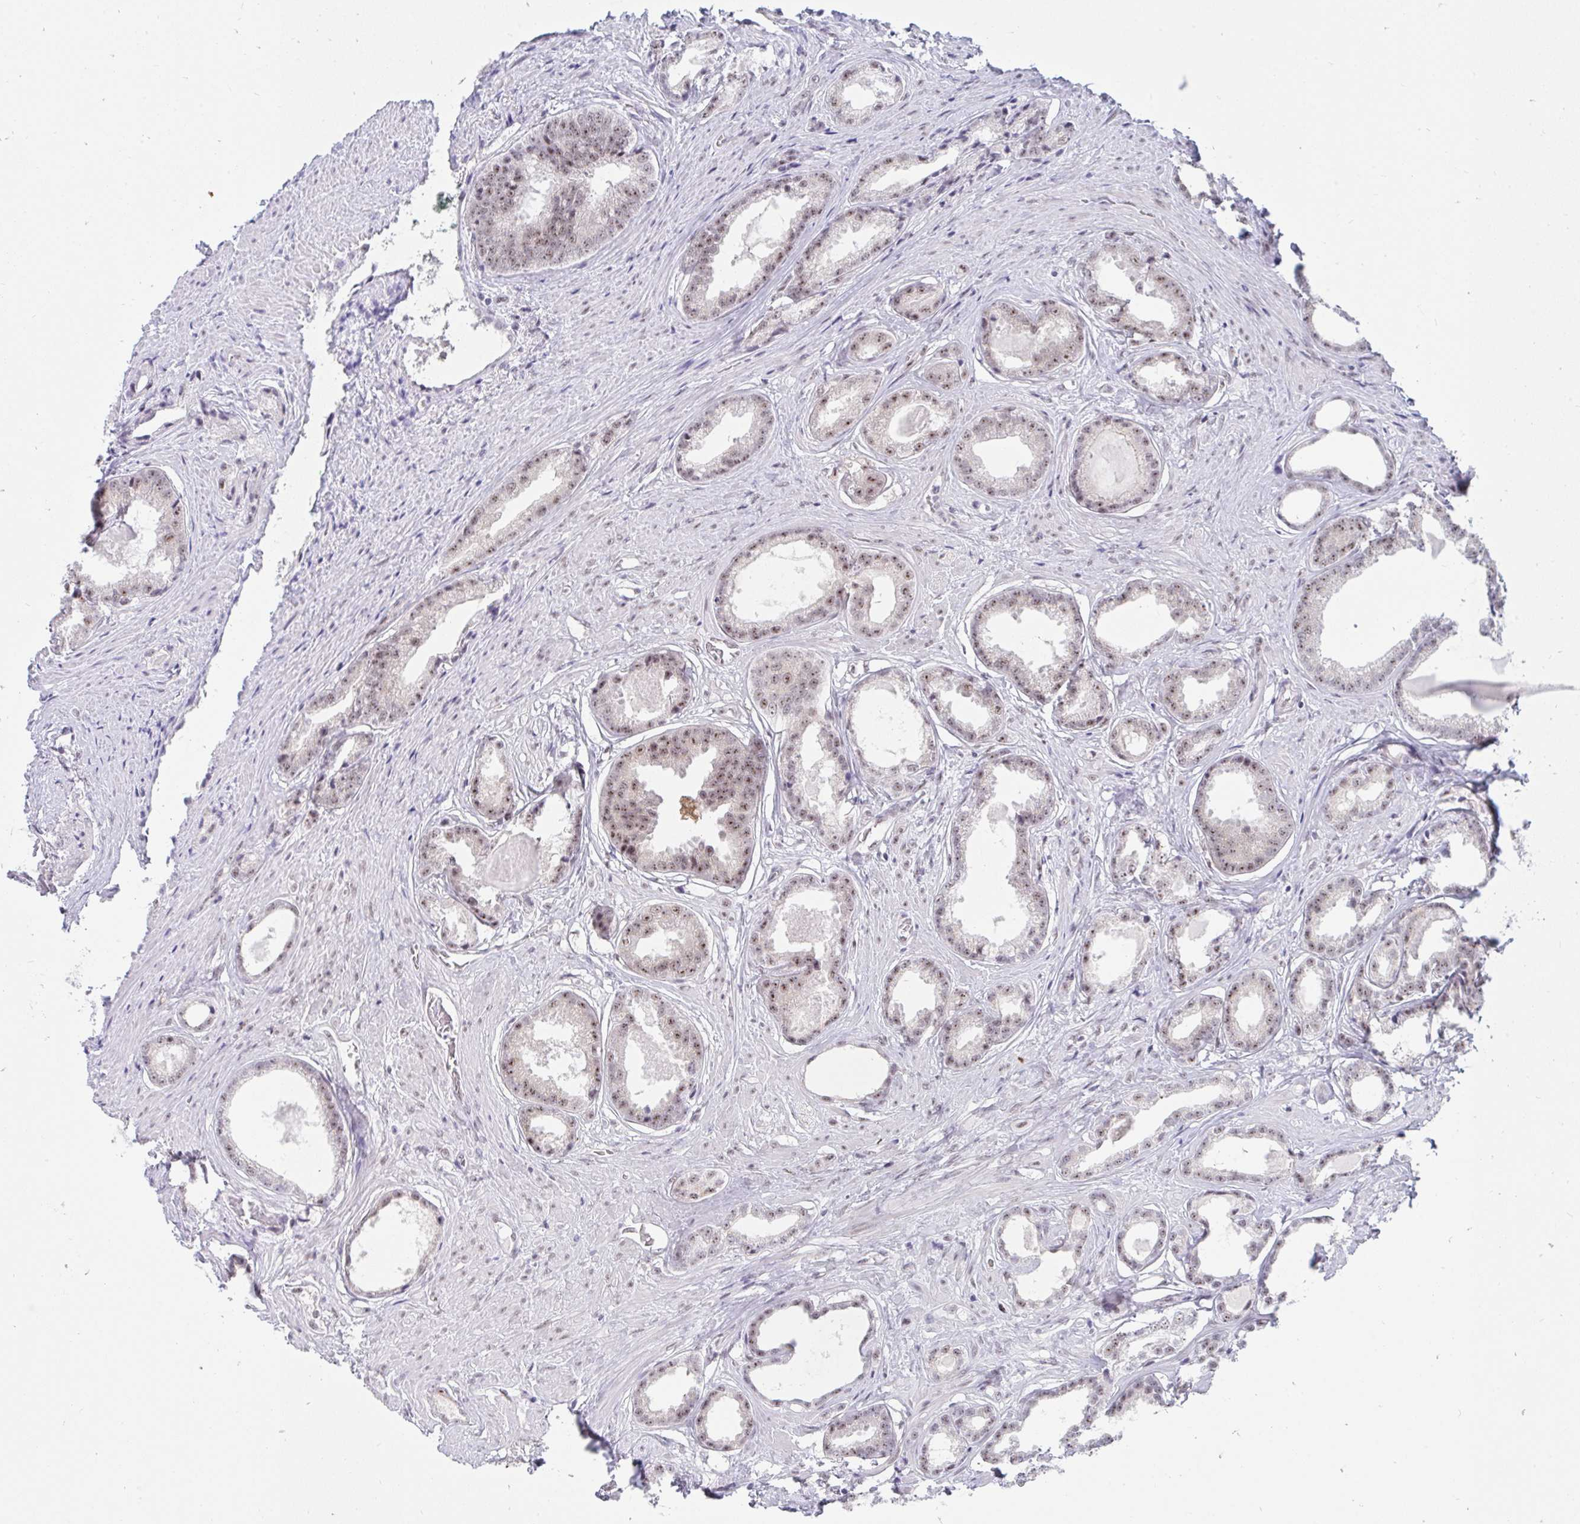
{"staining": {"intensity": "moderate", "quantity": "25%-75%", "location": "nuclear"}, "tissue": "prostate cancer", "cell_type": "Tumor cells", "image_type": "cancer", "snomed": [{"axis": "morphology", "description": "Adenocarcinoma, Low grade"}, {"axis": "topography", "description": "Prostate"}], "caption": "The micrograph reveals staining of prostate cancer (low-grade adenocarcinoma), revealing moderate nuclear protein staining (brown color) within tumor cells.", "gene": "PRR14", "patient": {"sex": "male", "age": 65}}